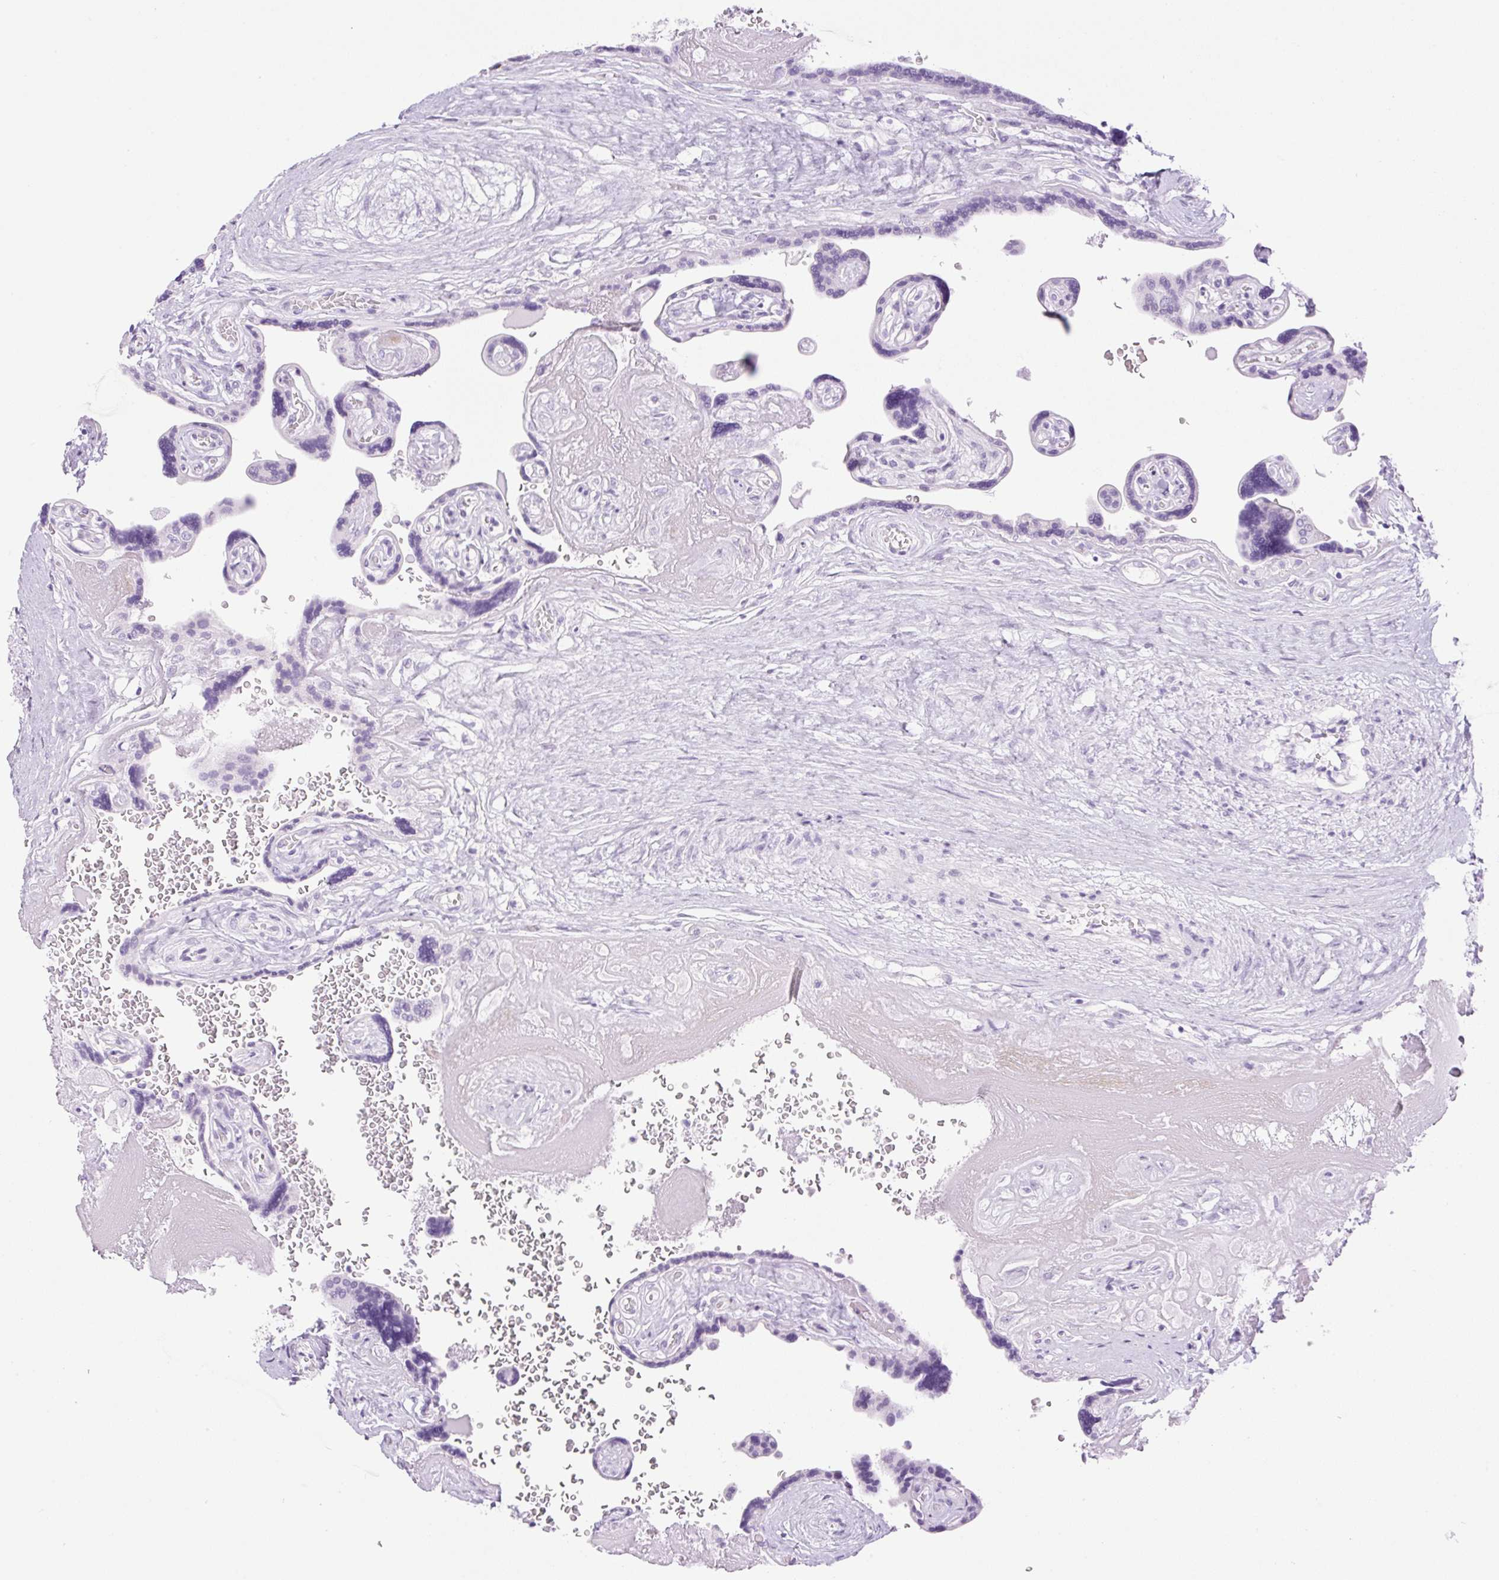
{"staining": {"intensity": "negative", "quantity": "none", "location": "none"}, "tissue": "placenta", "cell_type": "Decidual cells", "image_type": "normal", "snomed": [{"axis": "morphology", "description": "Normal tissue, NOS"}, {"axis": "topography", "description": "Placenta"}], "caption": "Image shows no significant protein staining in decidual cells of normal placenta.", "gene": "SPRR4", "patient": {"sex": "female", "age": 32}}